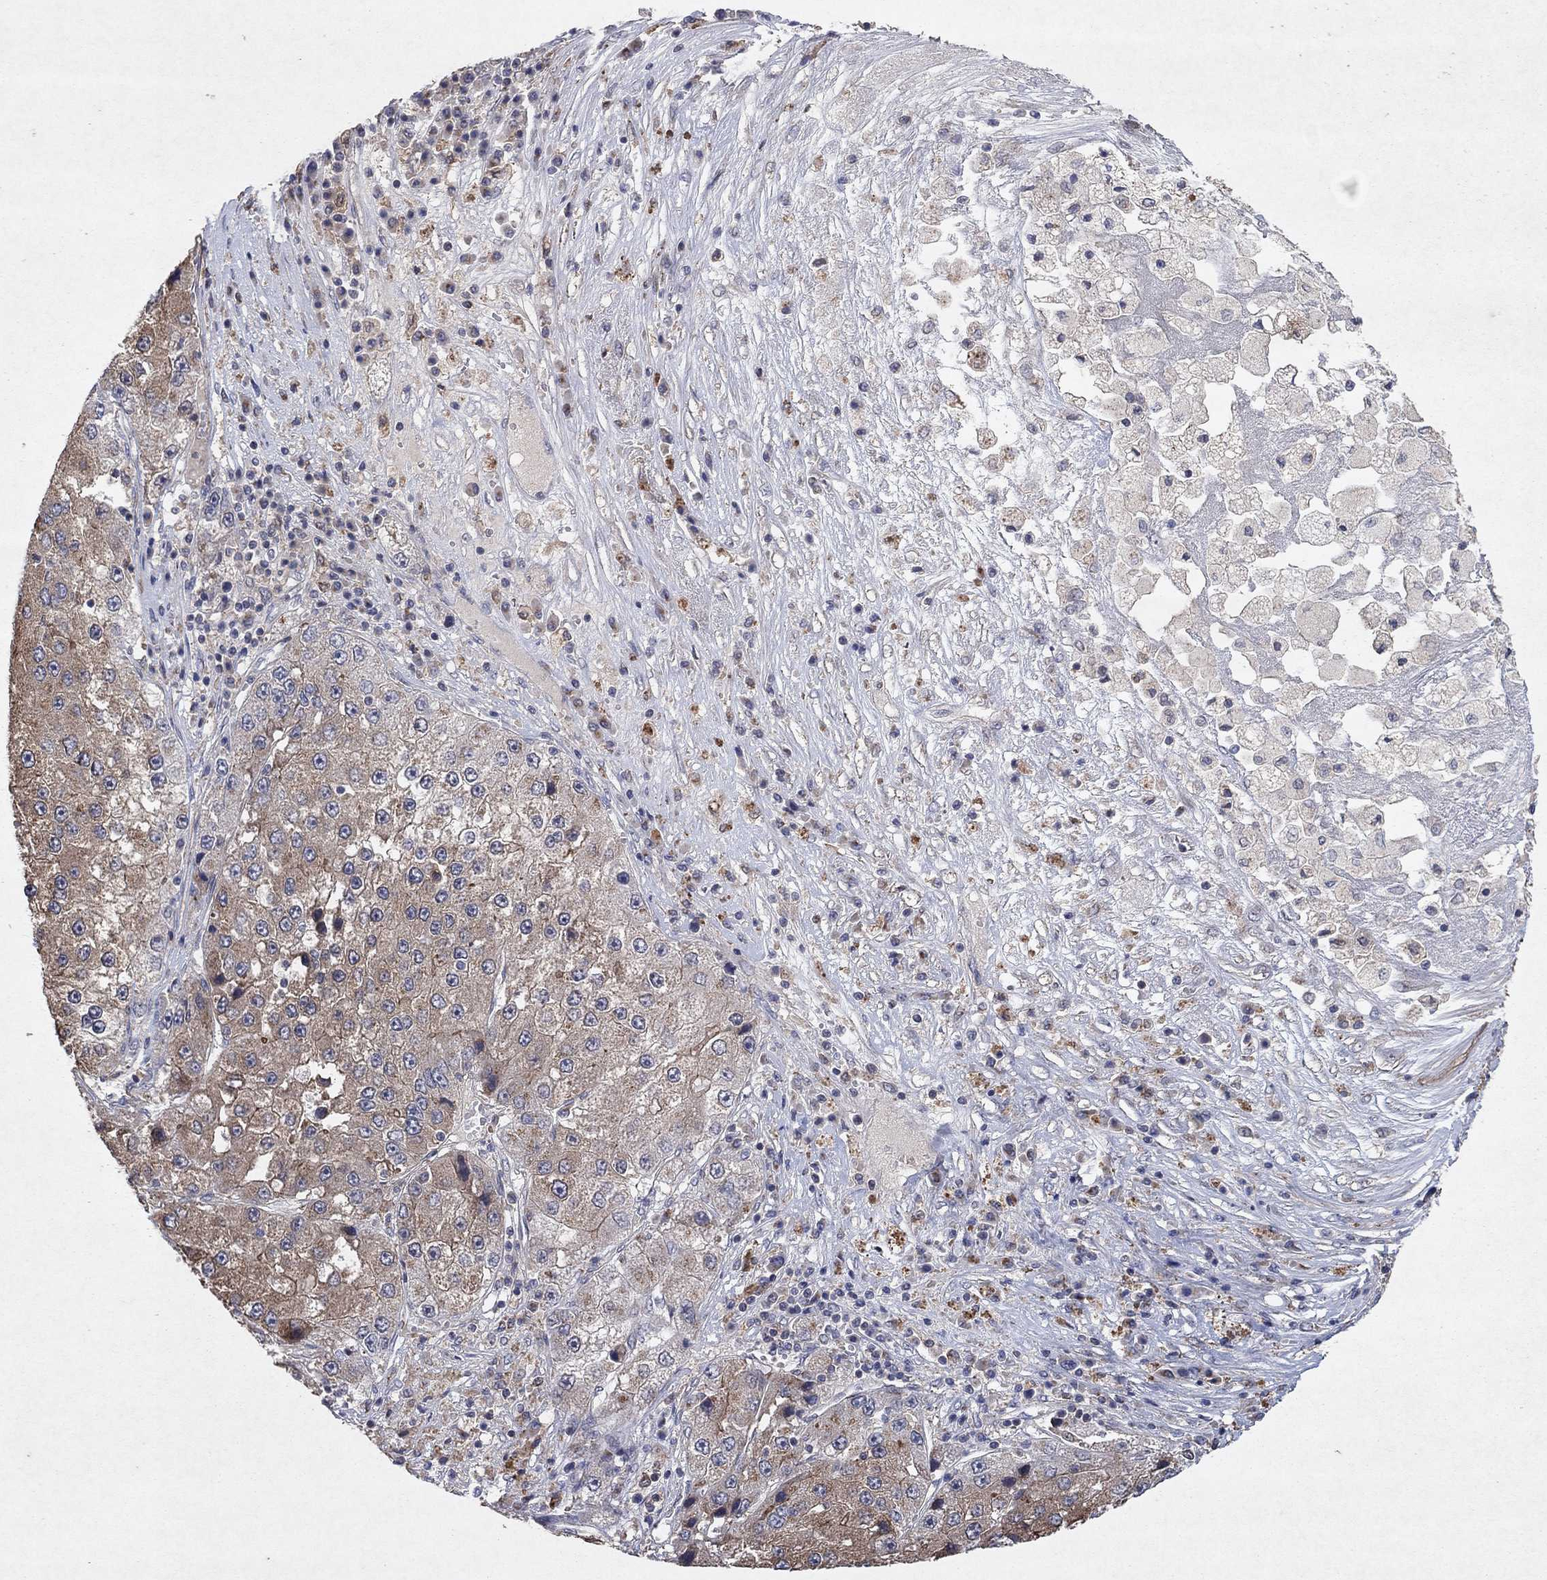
{"staining": {"intensity": "moderate", "quantity": ">75%", "location": "cytoplasmic/membranous"}, "tissue": "liver cancer", "cell_type": "Tumor cells", "image_type": "cancer", "snomed": [{"axis": "morphology", "description": "Carcinoma, Hepatocellular, NOS"}, {"axis": "topography", "description": "Liver"}], "caption": "Immunohistochemistry image of neoplastic tissue: liver cancer stained using IHC reveals medium levels of moderate protein expression localized specifically in the cytoplasmic/membranous of tumor cells, appearing as a cytoplasmic/membranous brown color.", "gene": "FRG1", "patient": {"sex": "female", "age": 73}}